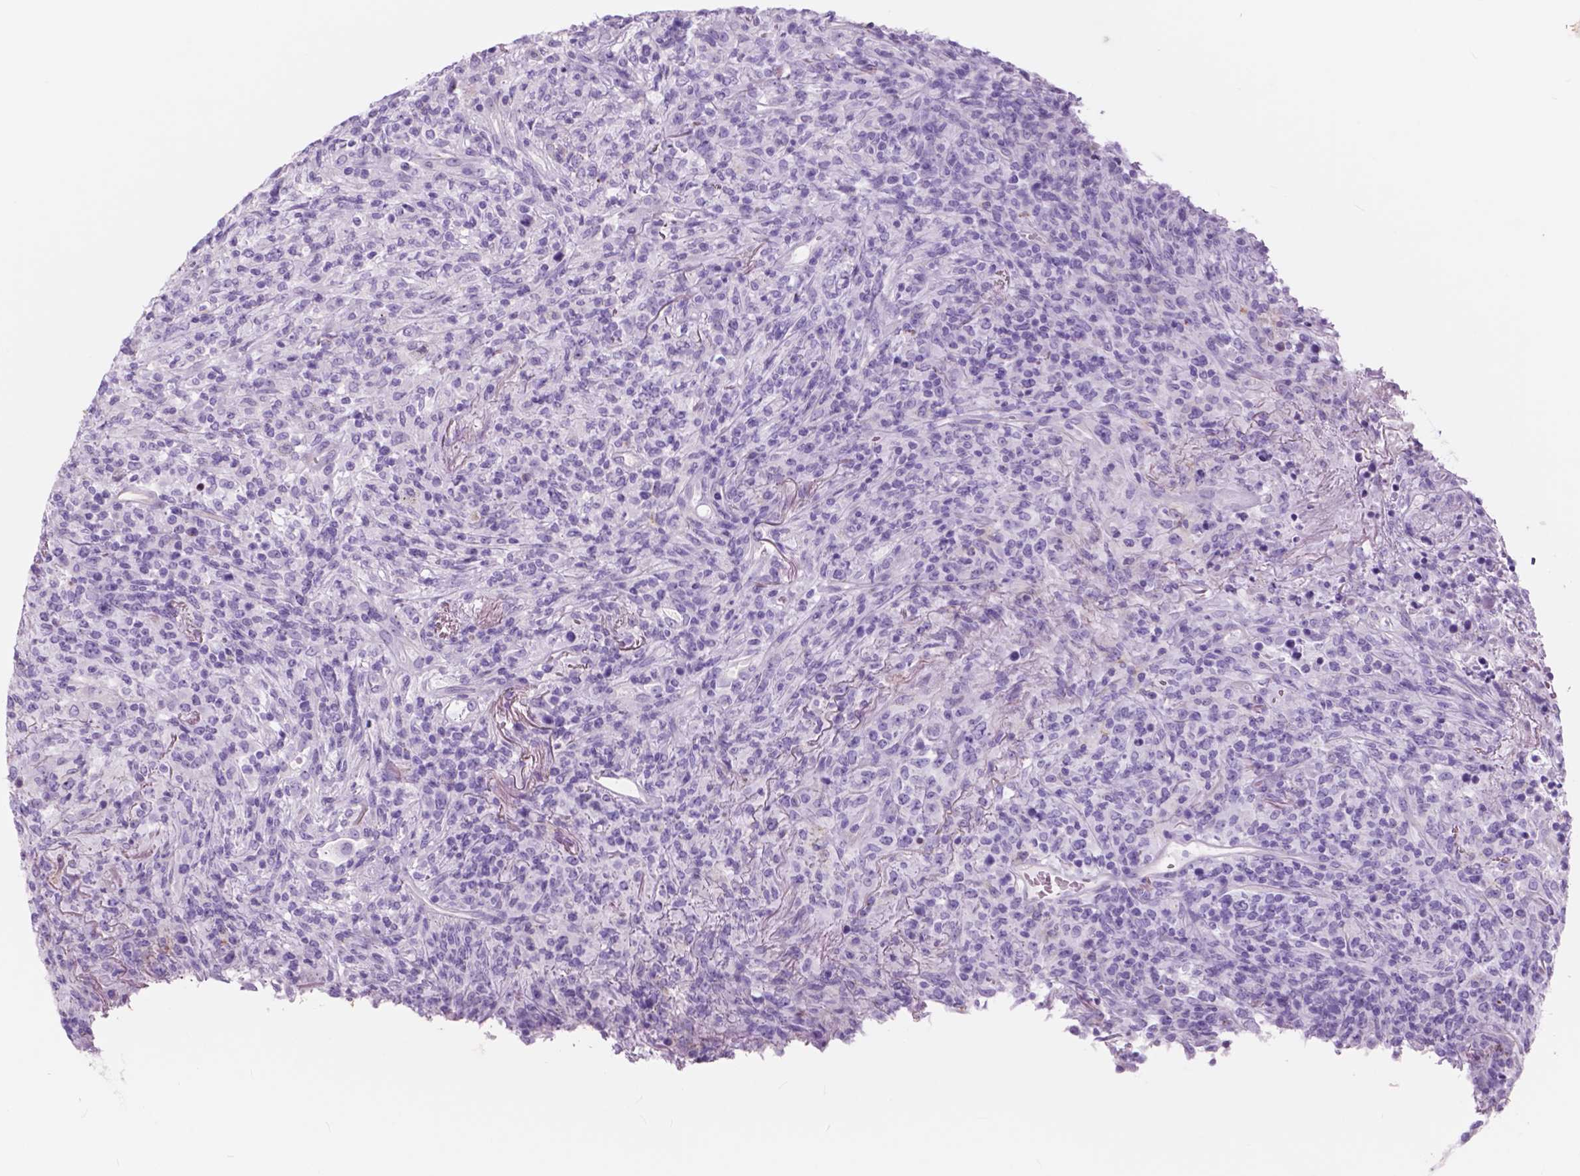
{"staining": {"intensity": "negative", "quantity": "none", "location": "none"}, "tissue": "lymphoma", "cell_type": "Tumor cells", "image_type": "cancer", "snomed": [{"axis": "morphology", "description": "Malignant lymphoma, non-Hodgkin's type, High grade"}, {"axis": "topography", "description": "Lung"}], "caption": "This is an immunohistochemistry micrograph of malignant lymphoma, non-Hodgkin's type (high-grade). There is no positivity in tumor cells.", "gene": "FXYD2", "patient": {"sex": "male", "age": 79}}